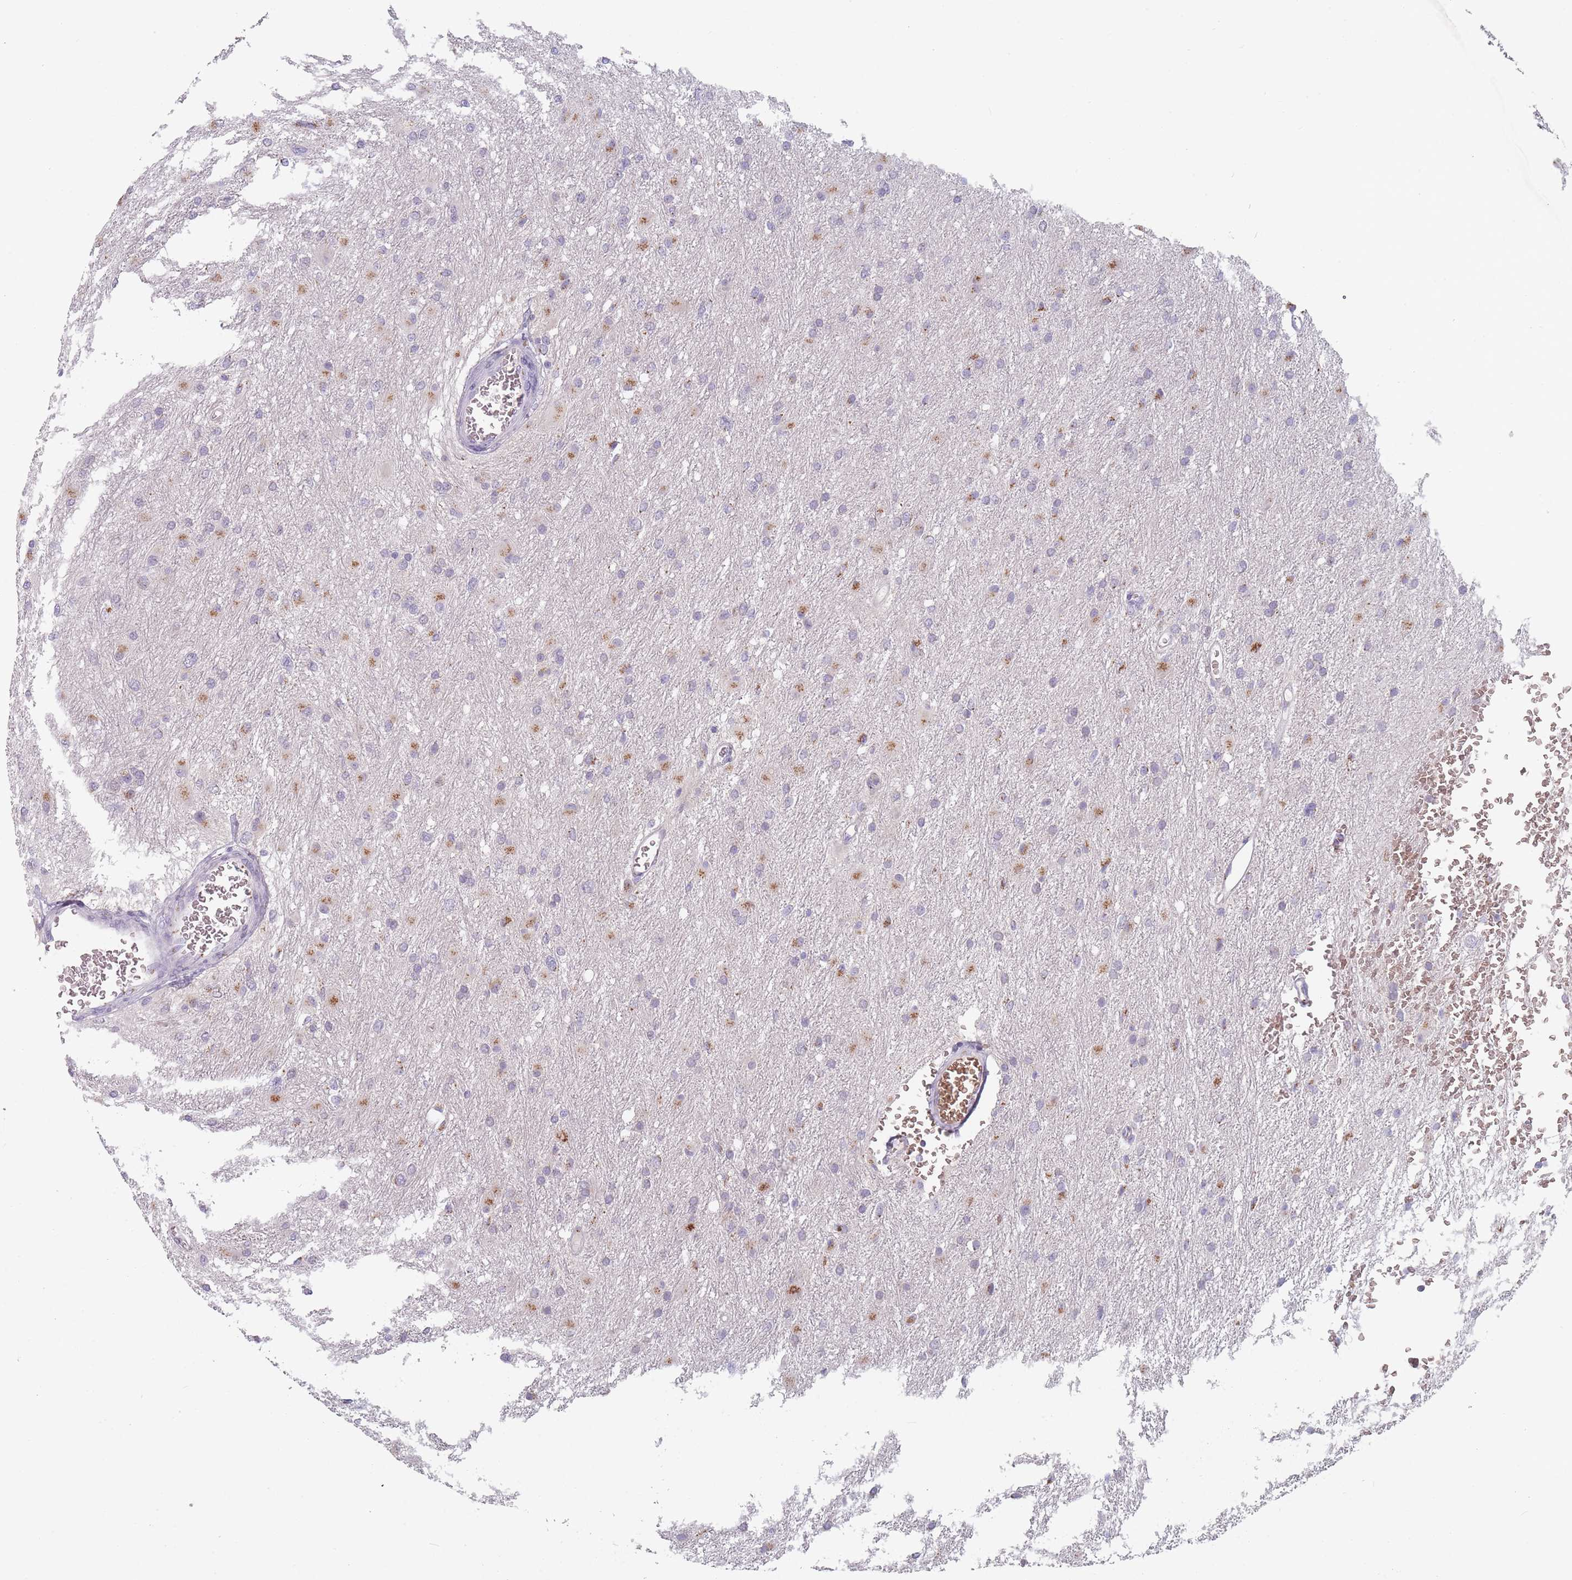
{"staining": {"intensity": "moderate", "quantity": "<25%", "location": "cytoplasmic/membranous"}, "tissue": "glioma", "cell_type": "Tumor cells", "image_type": "cancer", "snomed": [{"axis": "morphology", "description": "Glioma, malignant, High grade"}, {"axis": "topography", "description": "Cerebral cortex"}], "caption": "This image demonstrates IHC staining of human high-grade glioma (malignant), with low moderate cytoplasmic/membranous expression in about <25% of tumor cells.", "gene": "MAN1B1", "patient": {"sex": "female", "age": 36}}